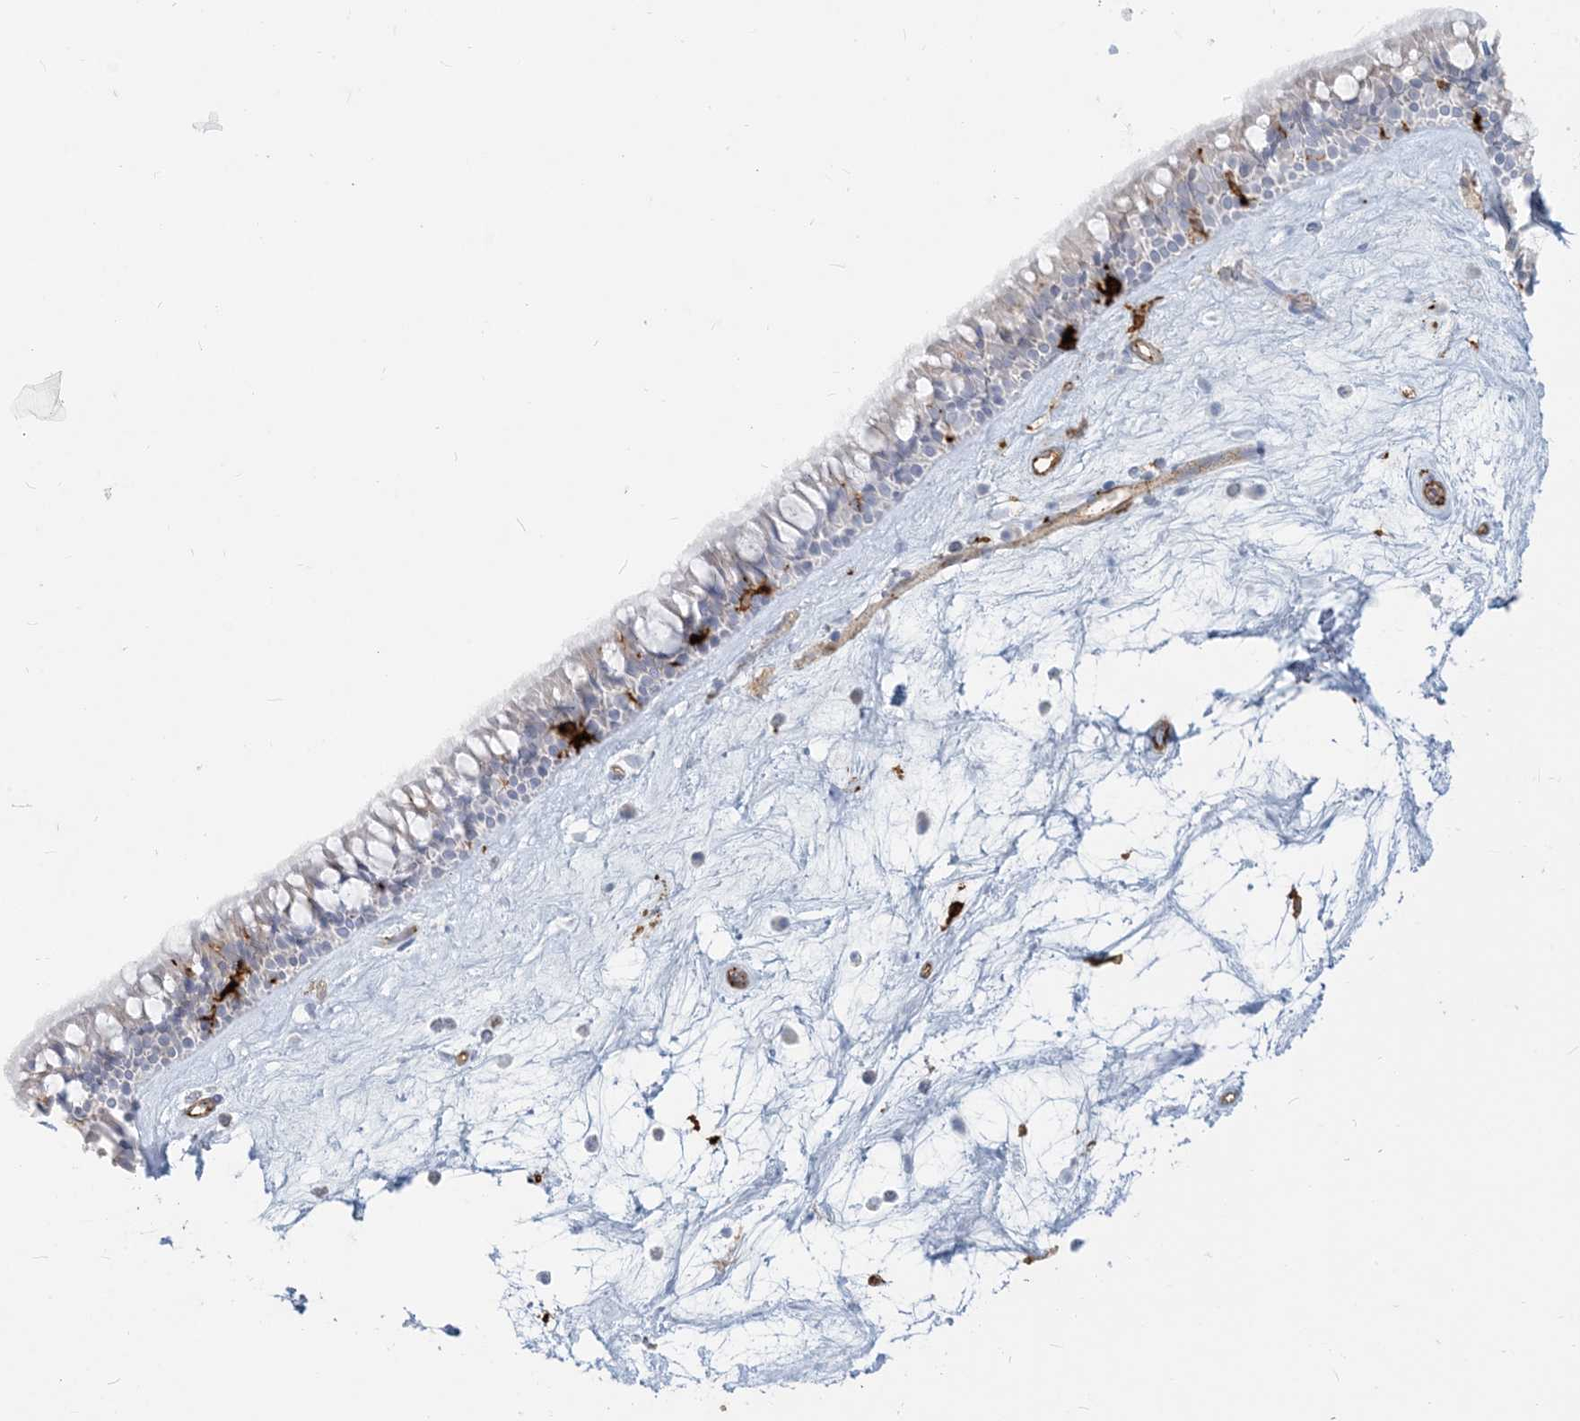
{"staining": {"intensity": "negative", "quantity": "none", "location": "none"}, "tissue": "nasopharynx", "cell_type": "Respiratory epithelial cells", "image_type": "normal", "snomed": [{"axis": "morphology", "description": "Normal tissue, NOS"}, {"axis": "topography", "description": "Nasopharynx"}], "caption": "Nasopharynx stained for a protein using immunohistochemistry (IHC) shows no staining respiratory epithelial cells.", "gene": "HLA", "patient": {"sex": "male", "age": 64}}